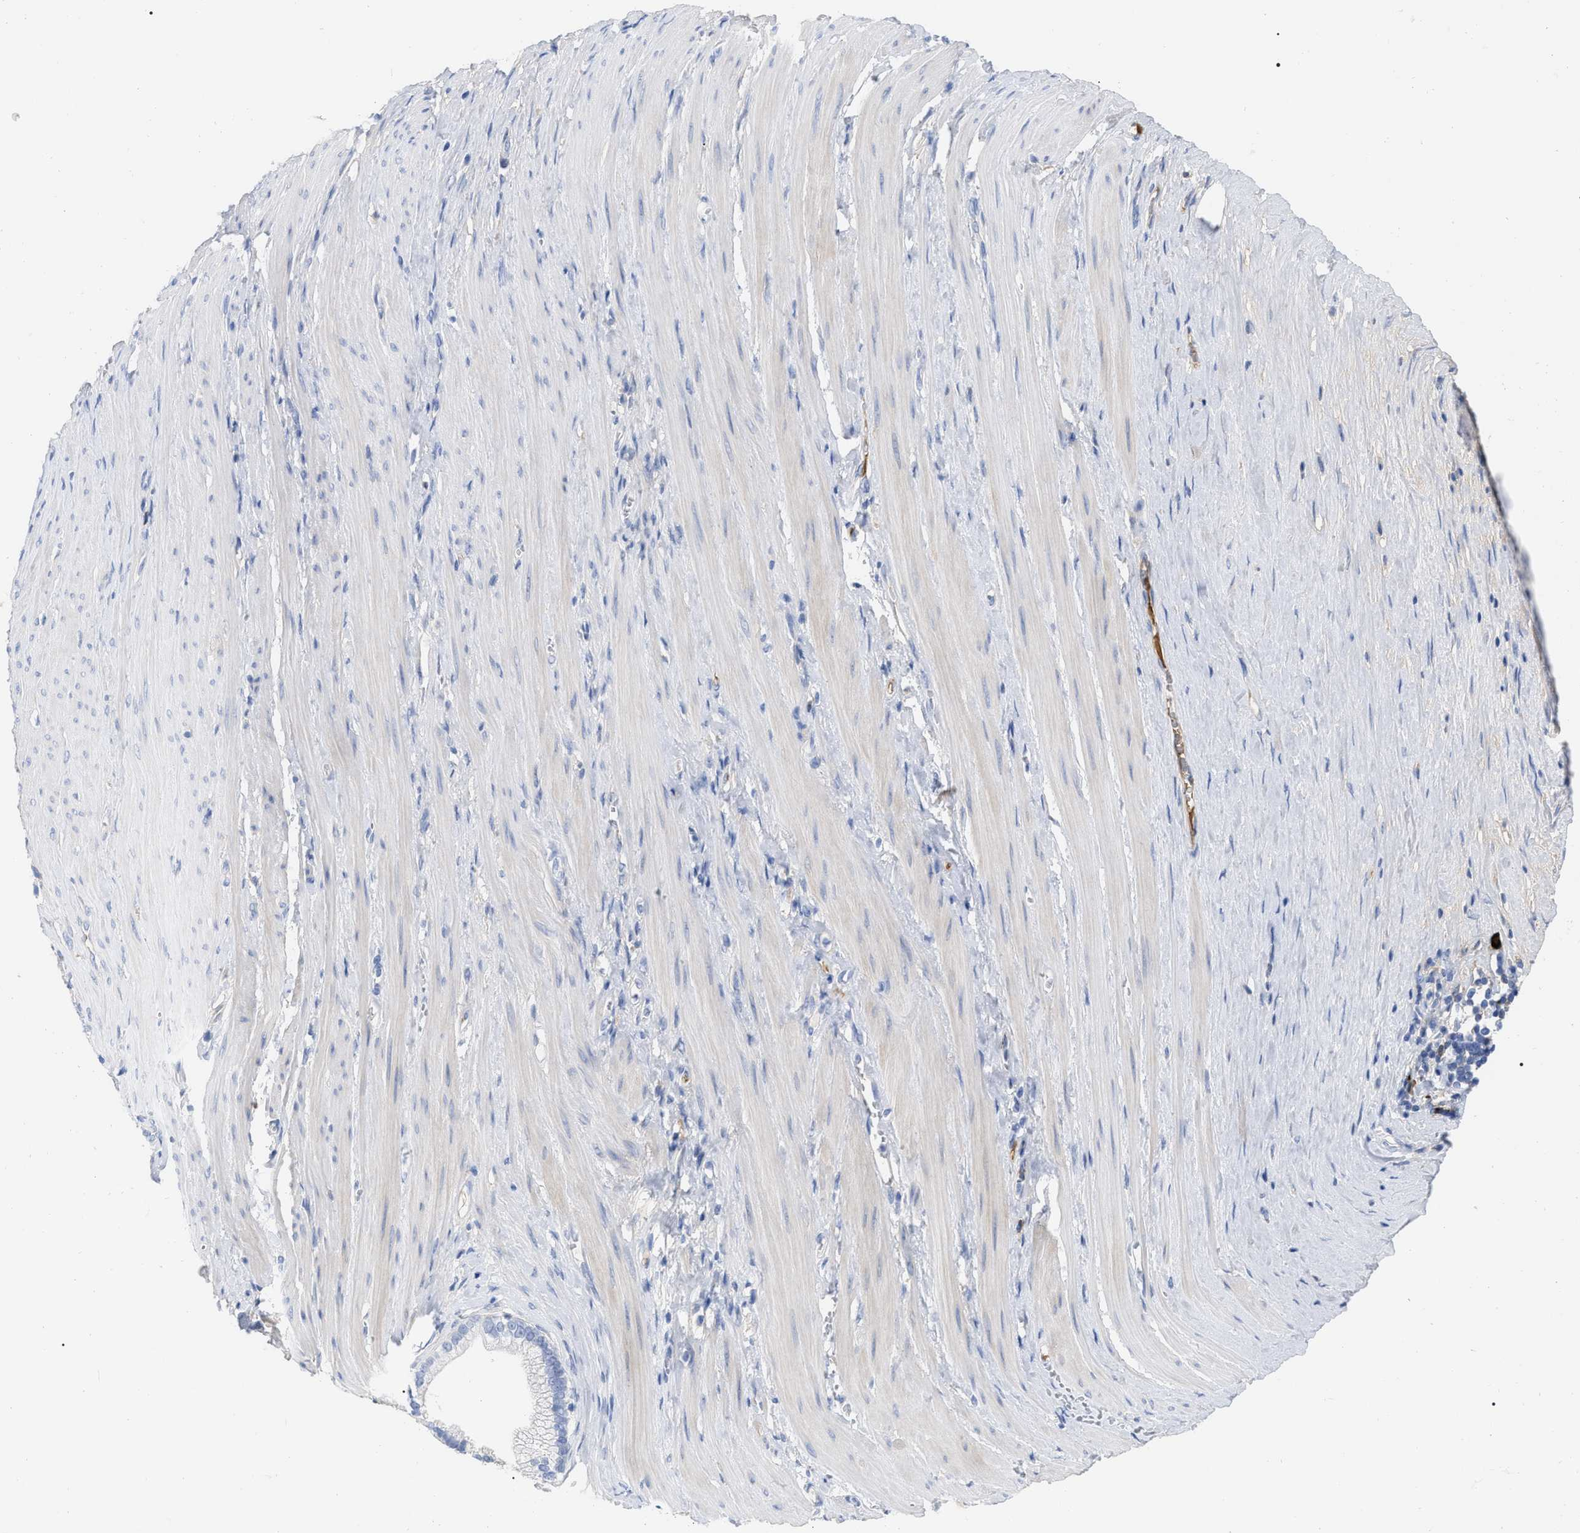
{"staining": {"intensity": "negative", "quantity": "none", "location": "none"}, "tissue": "pancreatic cancer", "cell_type": "Tumor cells", "image_type": "cancer", "snomed": [{"axis": "morphology", "description": "Adenocarcinoma, NOS"}, {"axis": "topography", "description": "Pancreas"}], "caption": "Immunohistochemistry photomicrograph of neoplastic tissue: human pancreatic adenocarcinoma stained with DAB (3,3'-diaminobenzidine) shows no significant protein staining in tumor cells.", "gene": "IGHV5-51", "patient": {"sex": "male", "age": 69}}